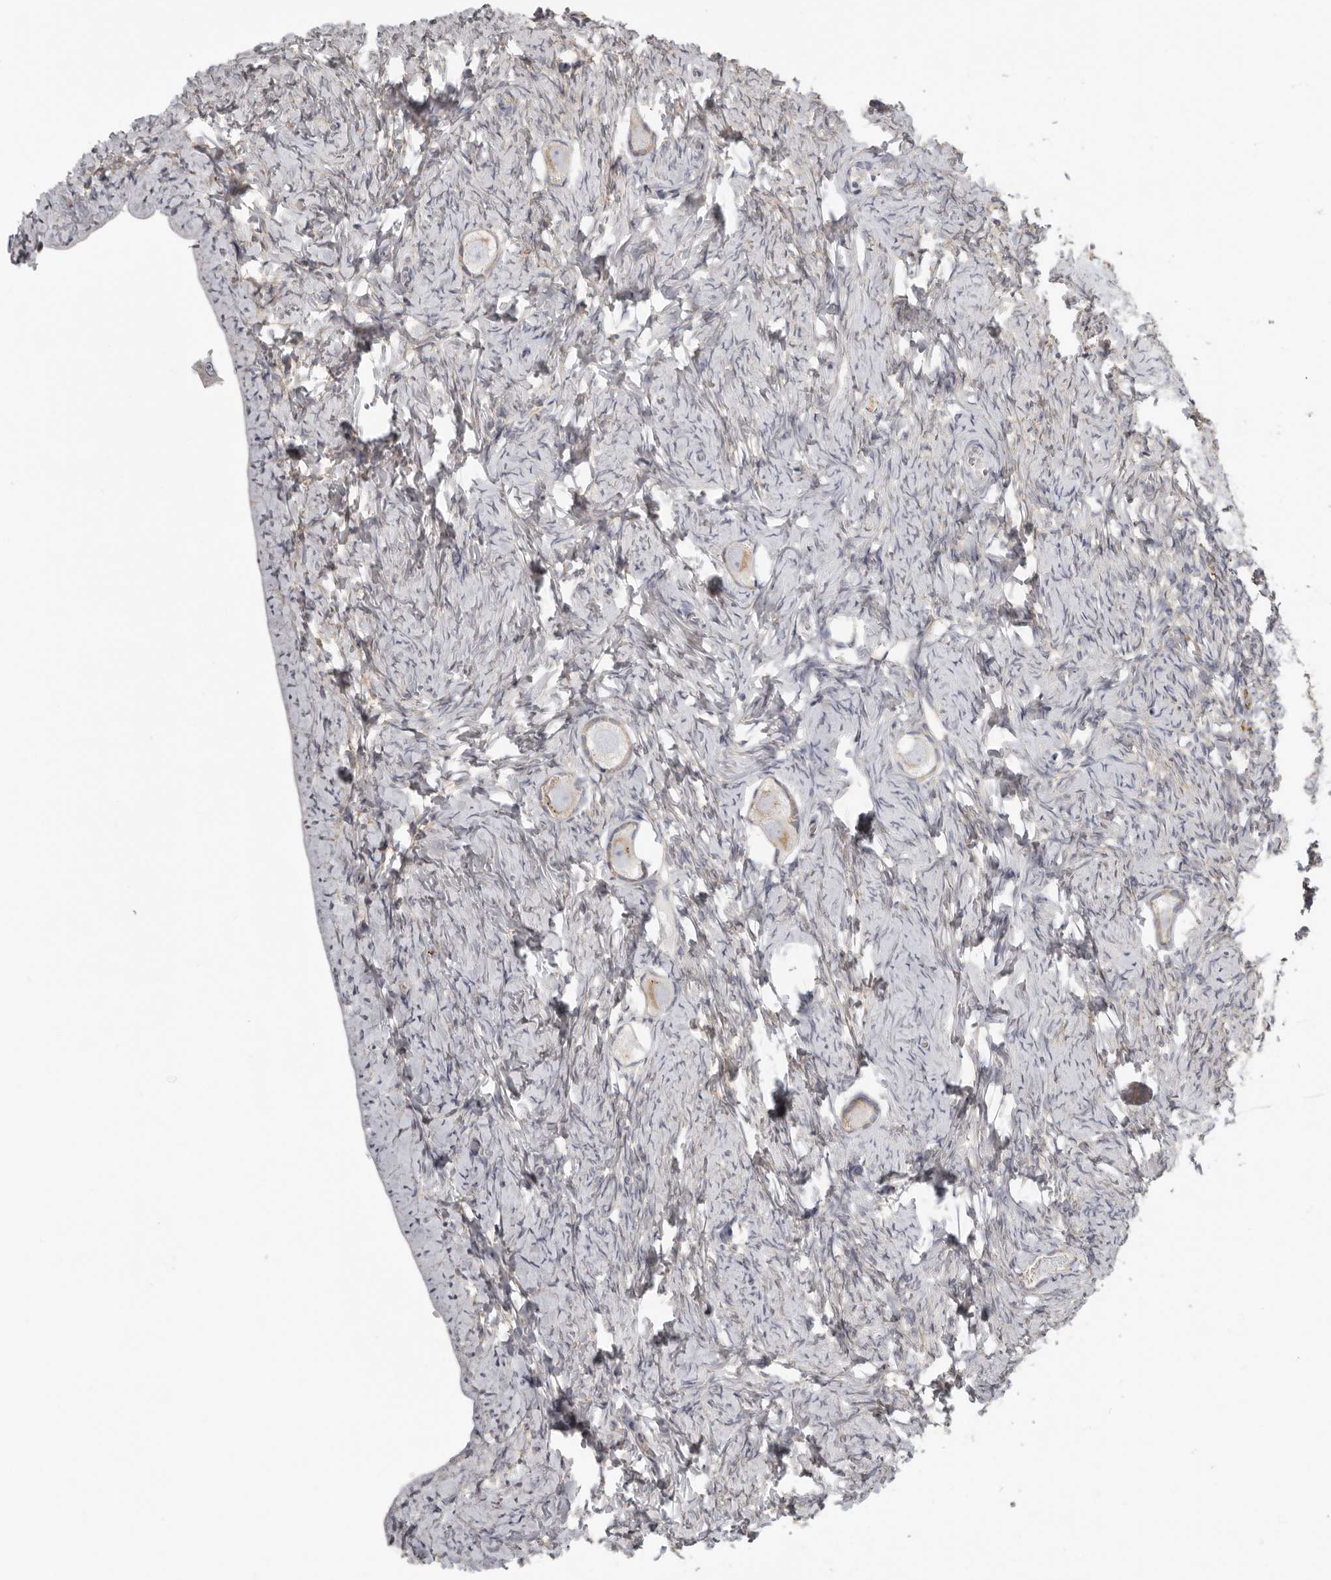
{"staining": {"intensity": "weak", "quantity": ">75%", "location": "cytoplasmic/membranous"}, "tissue": "ovary", "cell_type": "Follicle cells", "image_type": "normal", "snomed": [{"axis": "morphology", "description": "Normal tissue, NOS"}, {"axis": "topography", "description": "Ovary"}], "caption": "Immunohistochemistry (DAB) staining of unremarkable ovary shows weak cytoplasmic/membranous protein positivity in about >75% of follicle cells.", "gene": "UNK", "patient": {"sex": "female", "age": 27}}